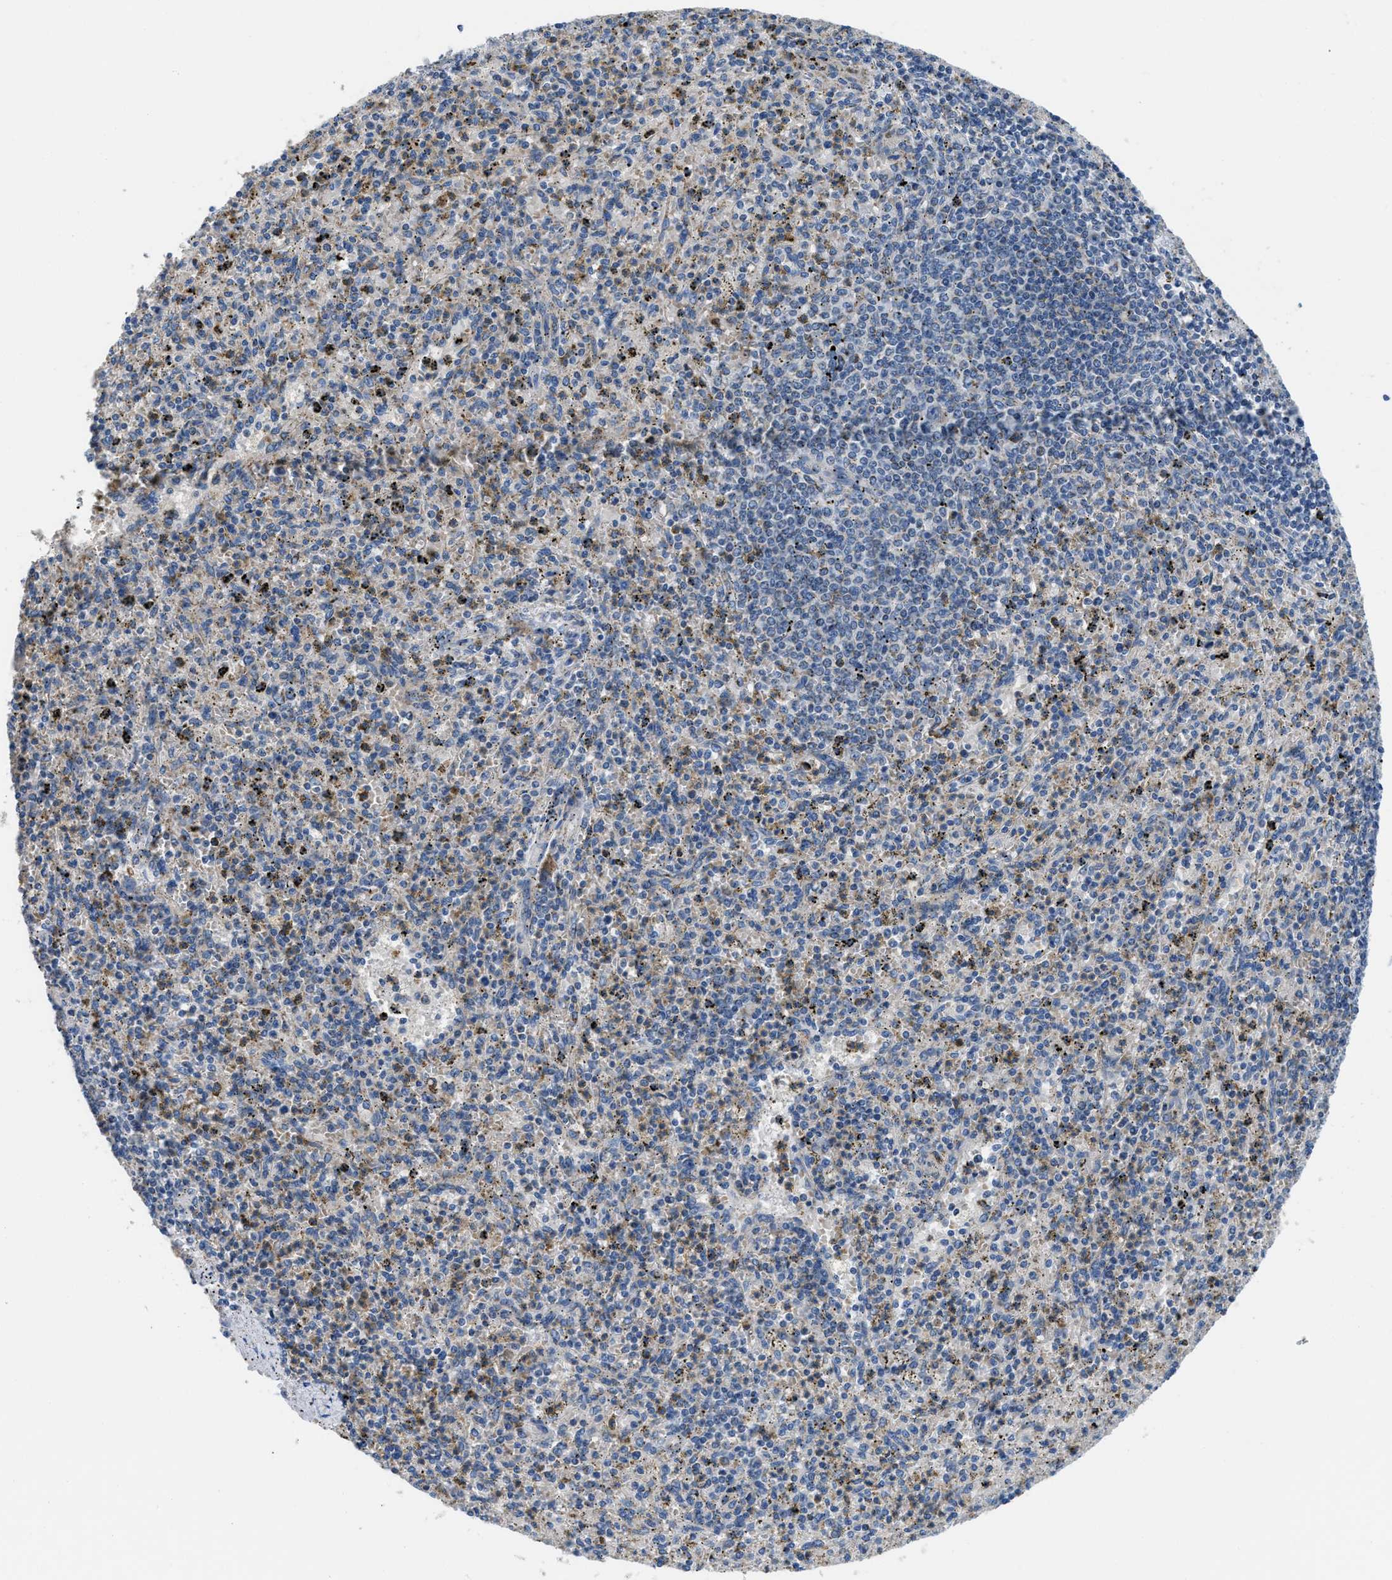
{"staining": {"intensity": "moderate", "quantity": "<25%", "location": "cytoplasmic/membranous"}, "tissue": "spleen", "cell_type": "Cells in red pulp", "image_type": "normal", "snomed": [{"axis": "morphology", "description": "Normal tissue, NOS"}, {"axis": "topography", "description": "Spleen"}], "caption": "Normal spleen shows moderate cytoplasmic/membranous expression in about <25% of cells in red pulp, visualized by immunohistochemistry. (Stains: DAB (3,3'-diaminobenzidine) in brown, nuclei in blue, Microscopy: brightfield microscopy at high magnification).", "gene": "SLC25A13", "patient": {"sex": "male", "age": 72}}